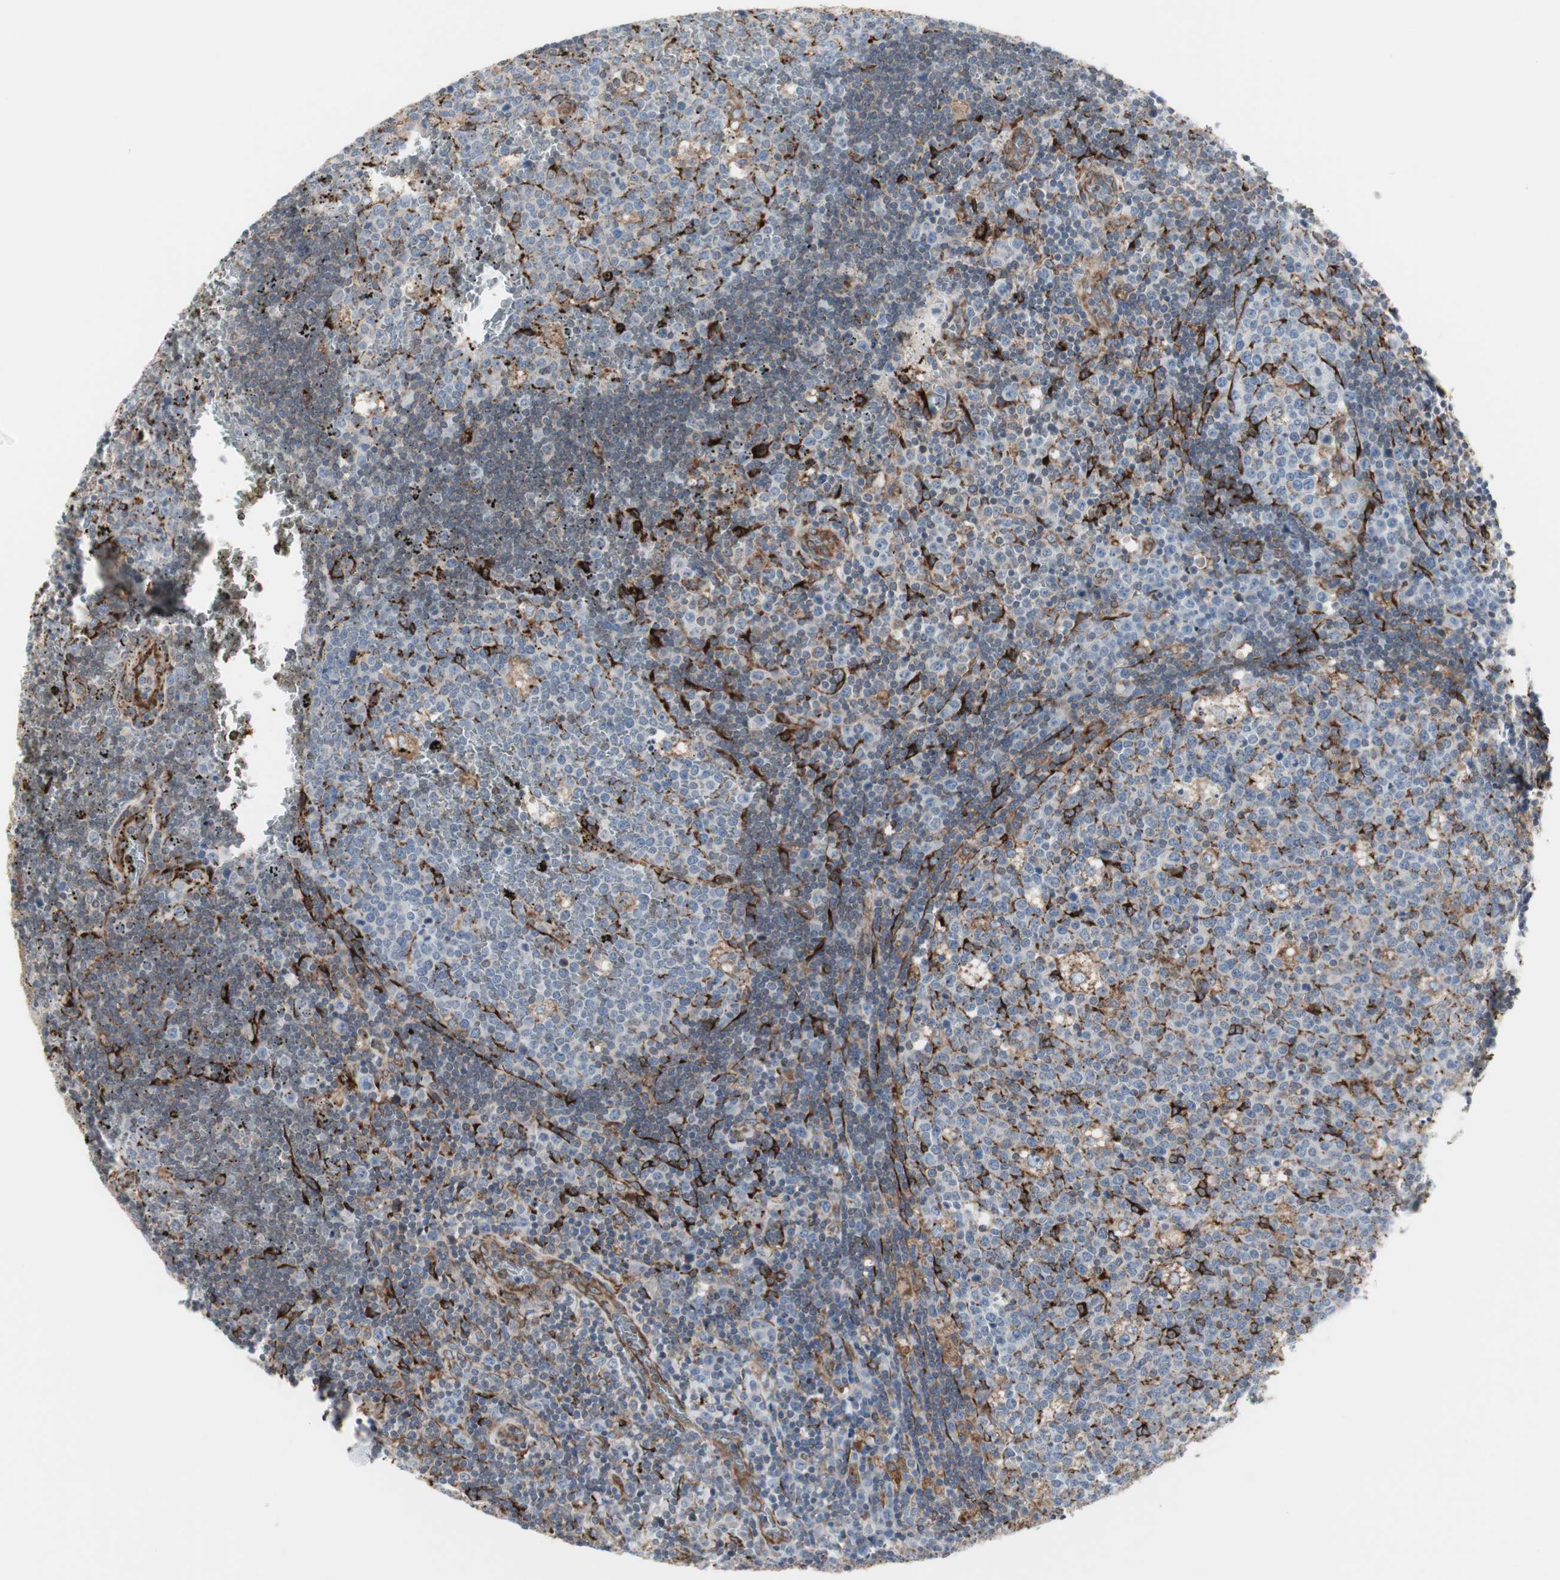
{"staining": {"intensity": "strong", "quantity": "<25%", "location": "cytoplasmic/membranous"}, "tissue": "lymph node", "cell_type": "Germinal center cells", "image_type": "normal", "snomed": [{"axis": "morphology", "description": "Normal tissue, NOS"}, {"axis": "topography", "description": "Lymph node"}, {"axis": "topography", "description": "Salivary gland"}], "caption": "Immunohistochemistry (IHC) of unremarkable human lymph node displays medium levels of strong cytoplasmic/membranous positivity in about <25% of germinal center cells. (DAB IHC with brightfield microscopy, high magnification).", "gene": "H6PD", "patient": {"sex": "male", "age": 8}}